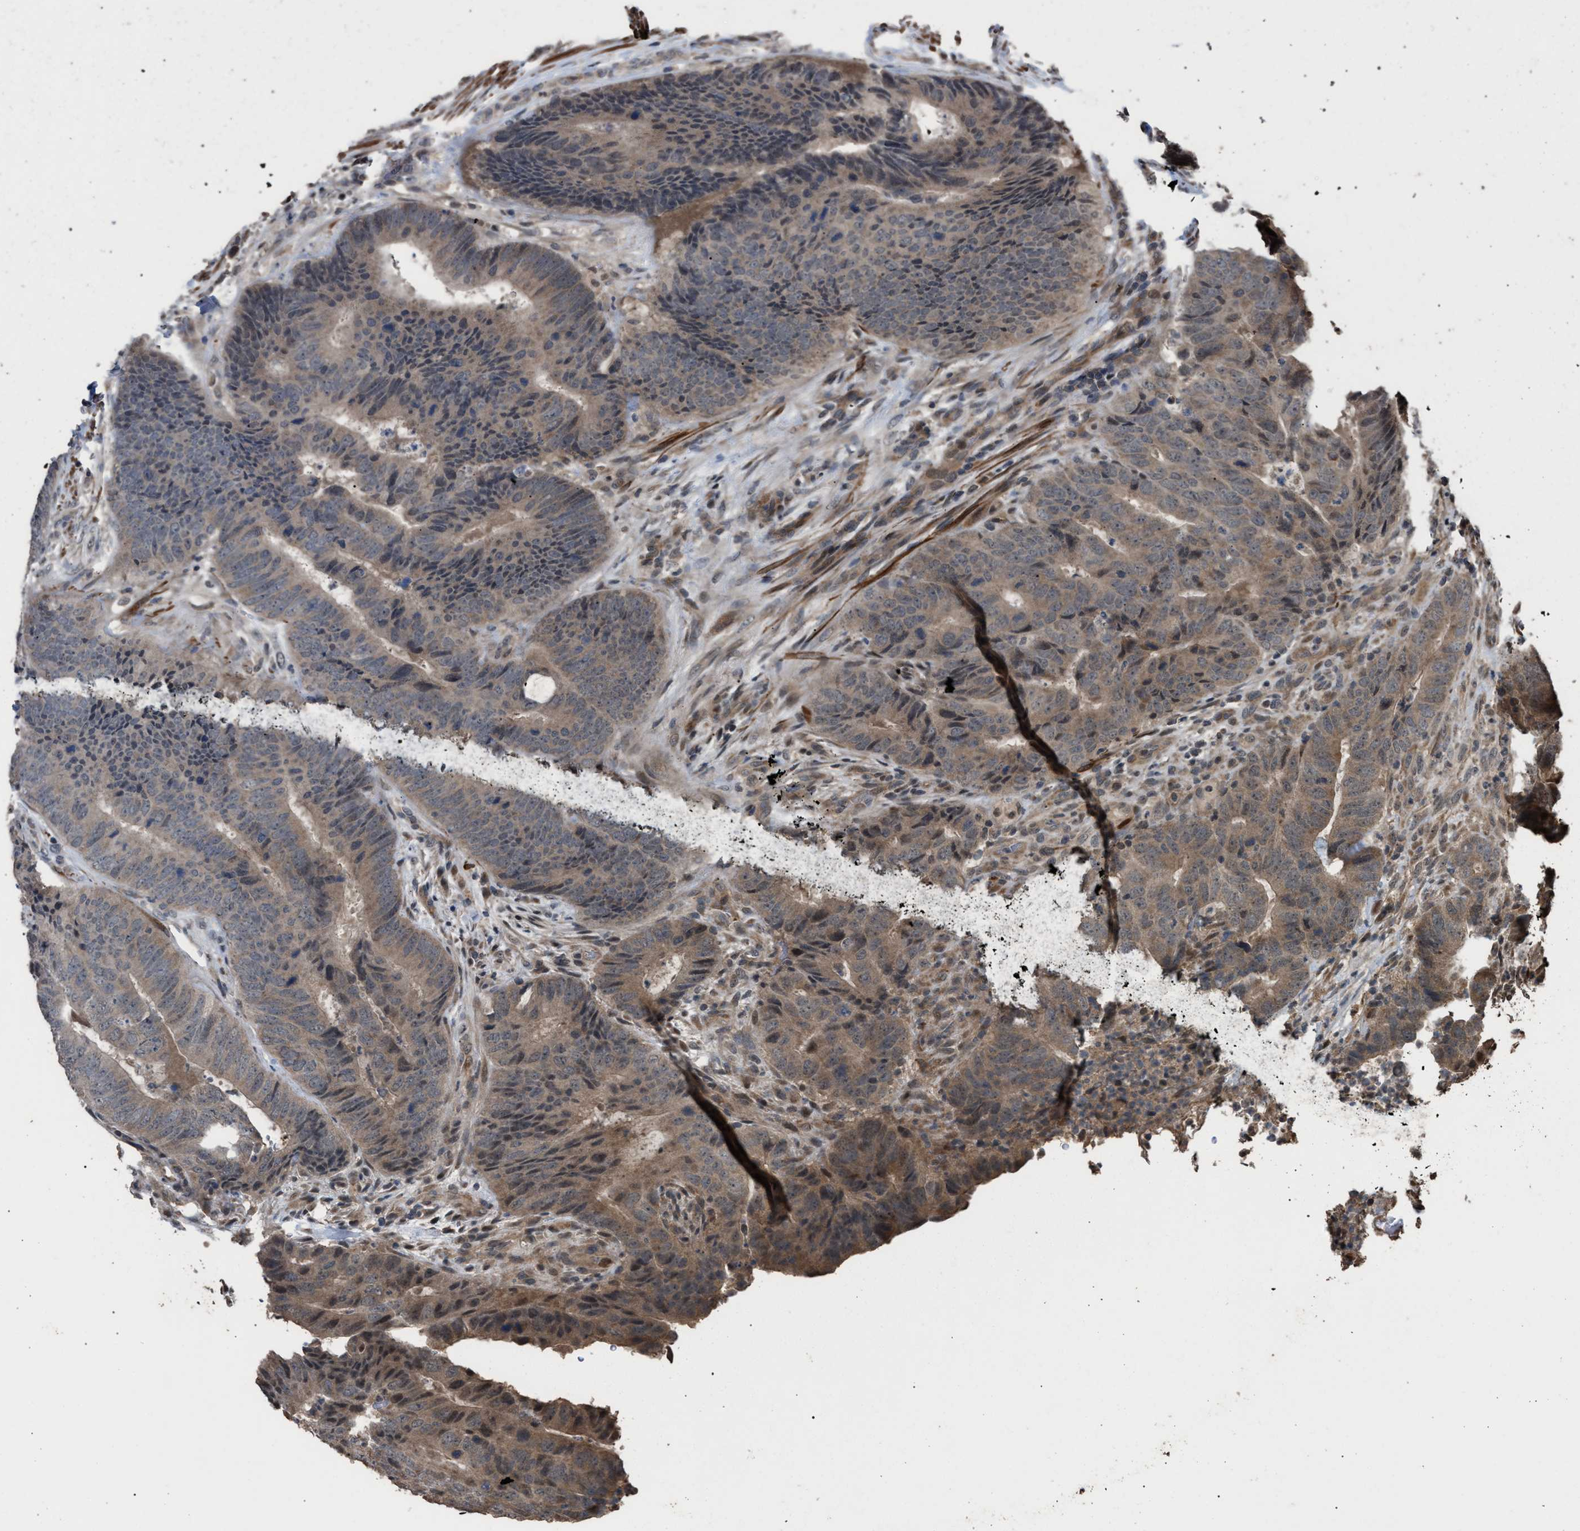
{"staining": {"intensity": "weak", "quantity": ">75%", "location": "cytoplasmic/membranous"}, "tissue": "colorectal cancer", "cell_type": "Tumor cells", "image_type": "cancer", "snomed": [{"axis": "morphology", "description": "Adenocarcinoma, NOS"}, {"axis": "topography", "description": "Colon"}], "caption": "Human colorectal cancer stained with a brown dye shows weak cytoplasmic/membranous positive positivity in approximately >75% of tumor cells.", "gene": "NAA35", "patient": {"sex": "male", "age": 56}}